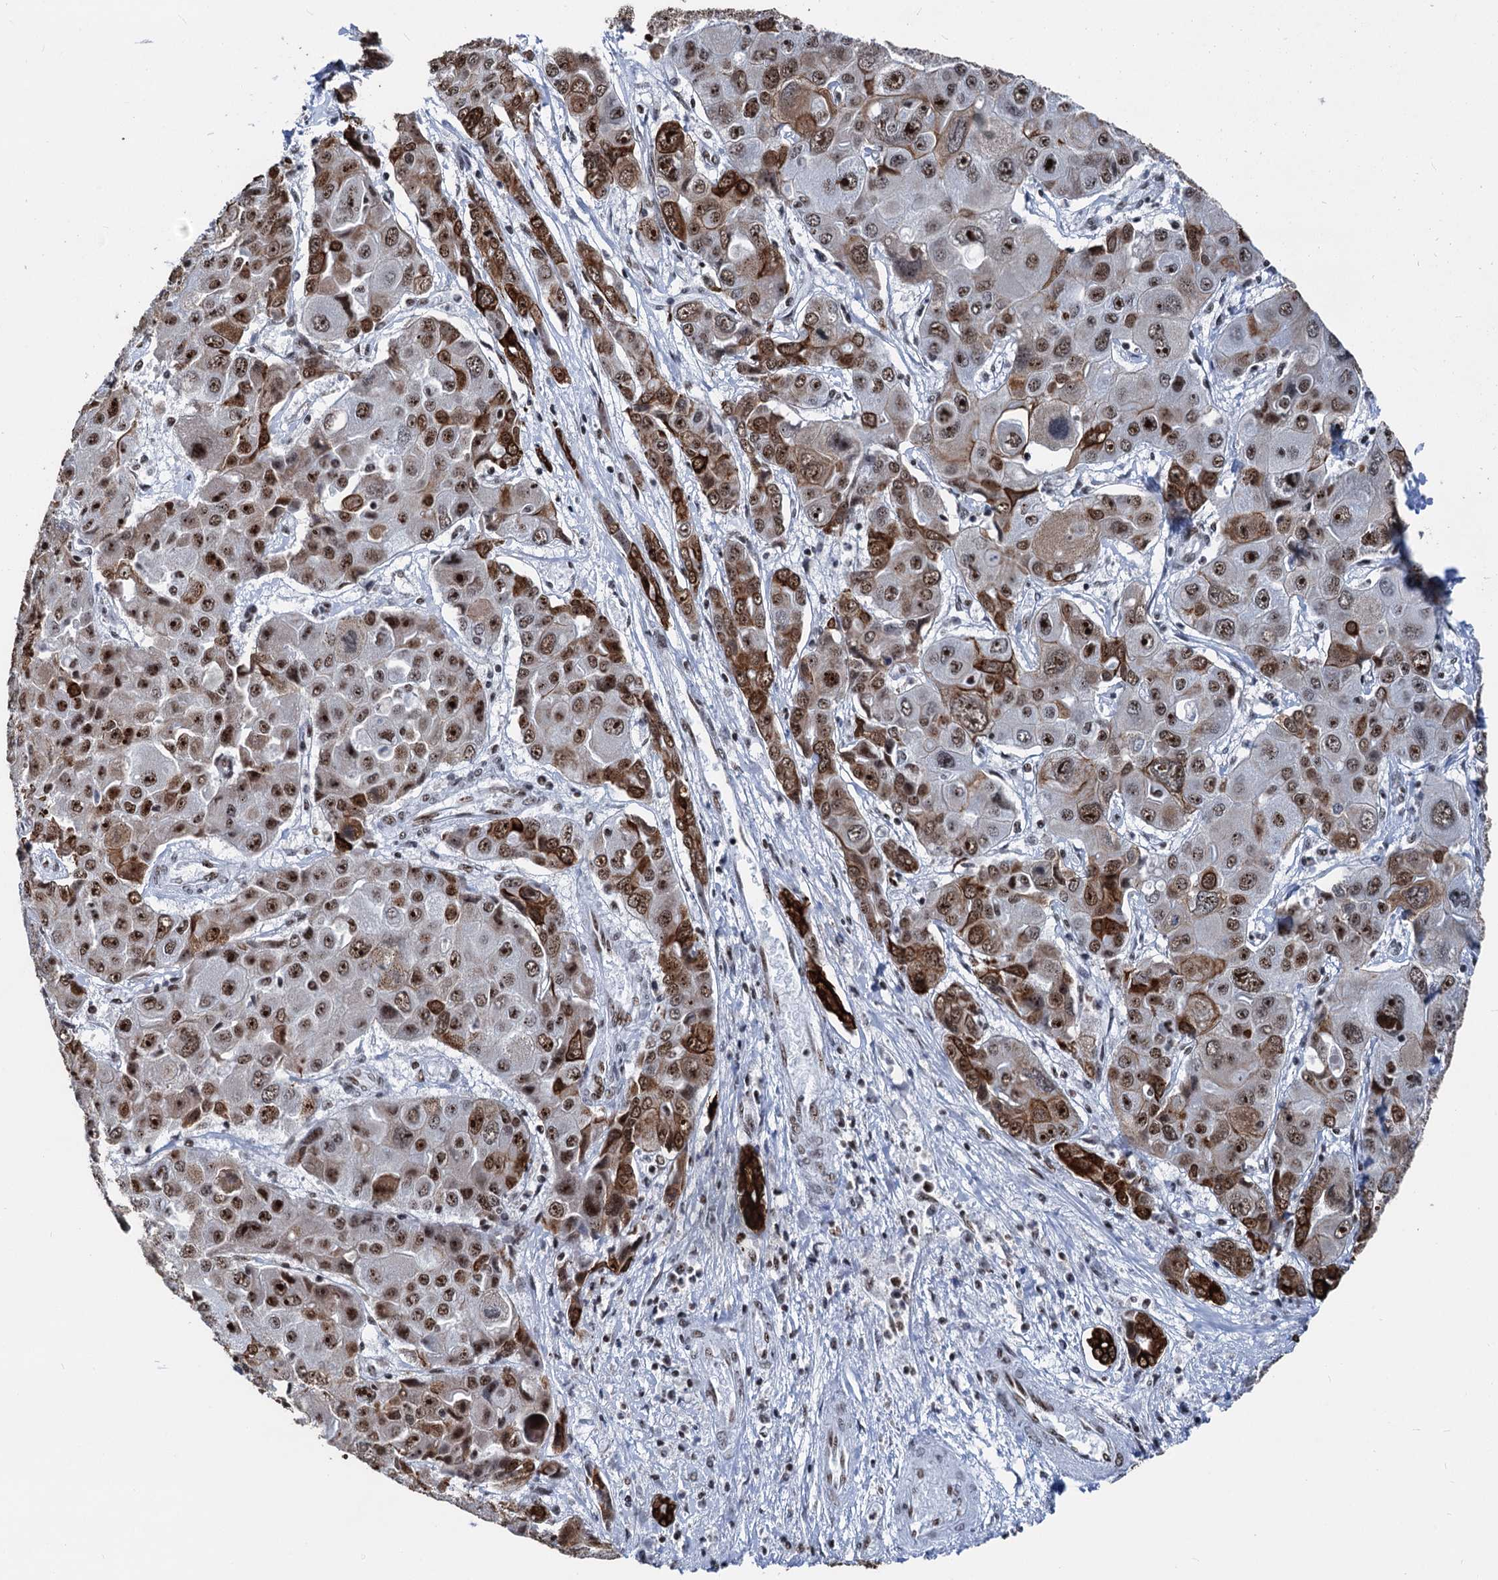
{"staining": {"intensity": "strong", "quantity": ">75%", "location": "nuclear"}, "tissue": "liver cancer", "cell_type": "Tumor cells", "image_type": "cancer", "snomed": [{"axis": "morphology", "description": "Cholangiocarcinoma"}, {"axis": "topography", "description": "Liver"}], "caption": "Immunohistochemistry (IHC) photomicrograph of human cholangiocarcinoma (liver) stained for a protein (brown), which exhibits high levels of strong nuclear positivity in approximately >75% of tumor cells.", "gene": "DDX23", "patient": {"sex": "male", "age": 67}}